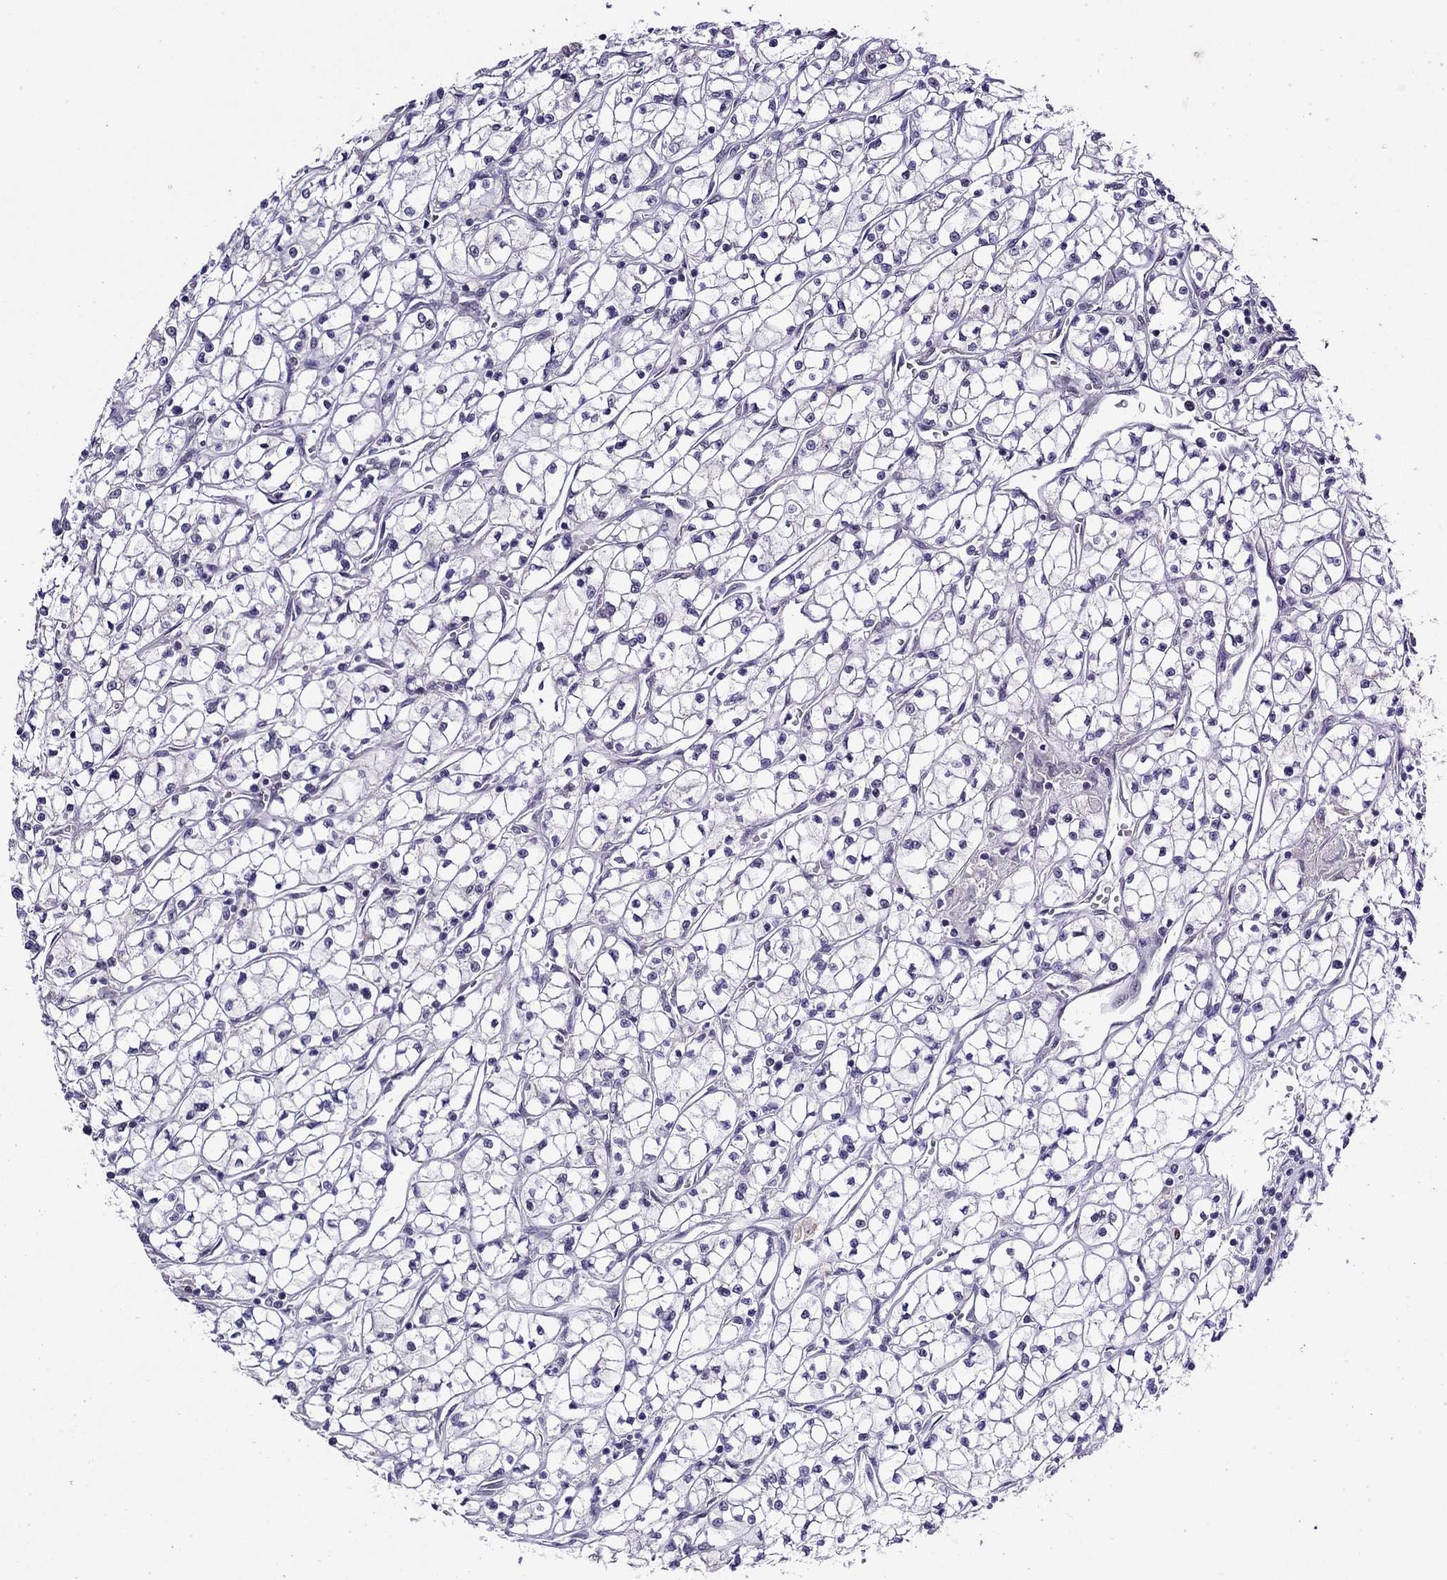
{"staining": {"intensity": "negative", "quantity": "none", "location": "none"}, "tissue": "renal cancer", "cell_type": "Tumor cells", "image_type": "cancer", "snomed": [{"axis": "morphology", "description": "Adenocarcinoma, NOS"}, {"axis": "topography", "description": "Kidney"}], "caption": "Immunohistochemistry (IHC) photomicrograph of renal cancer (adenocarcinoma) stained for a protein (brown), which exhibits no positivity in tumor cells.", "gene": "GATA2", "patient": {"sex": "female", "age": 64}}